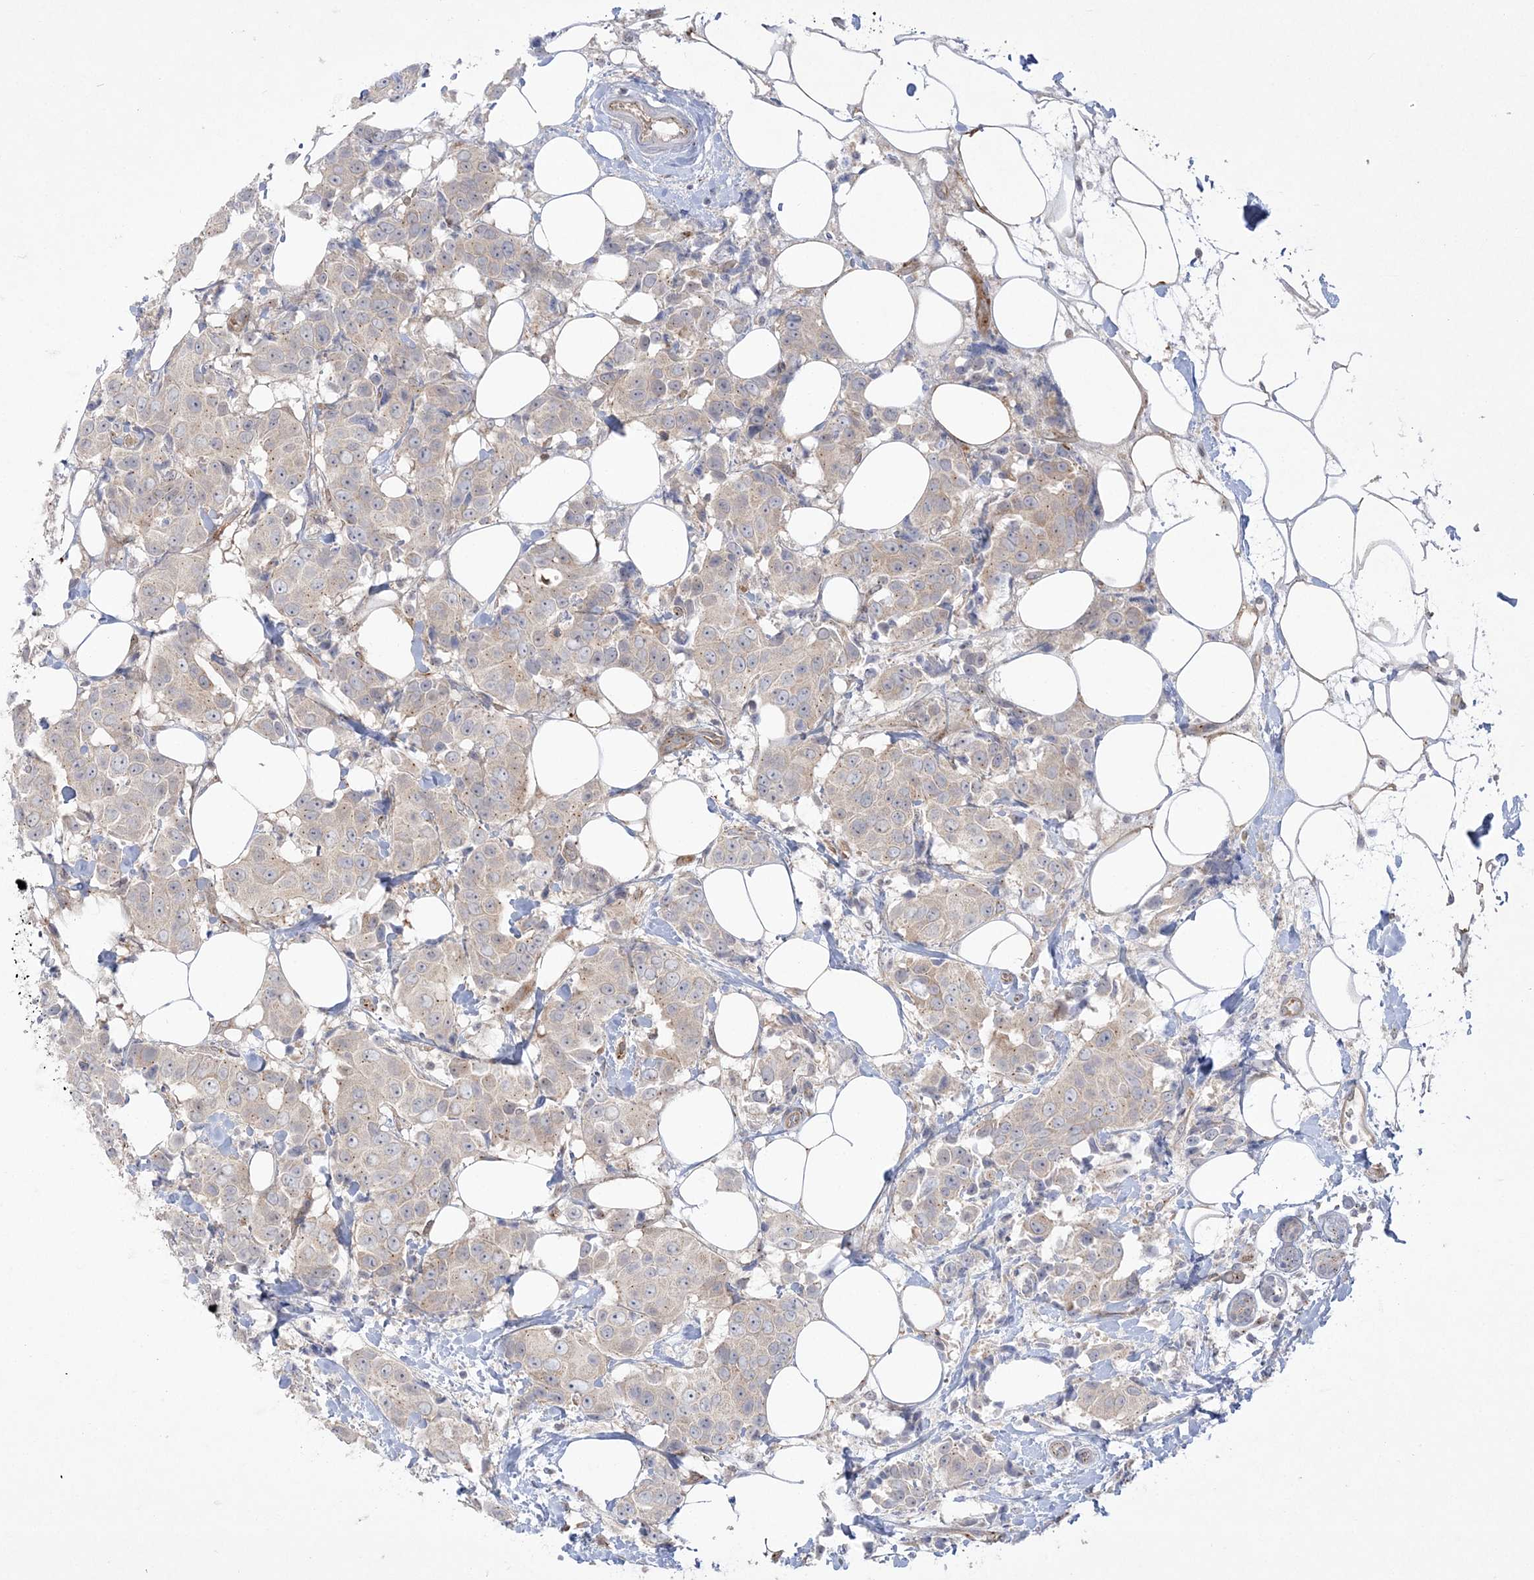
{"staining": {"intensity": "weak", "quantity": "<25%", "location": "cytoplasmic/membranous"}, "tissue": "breast cancer", "cell_type": "Tumor cells", "image_type": "cancer", "snomed": [{"axis": "morphology", "description": "Normal tissue, NOS"}, {"axis": "morphology", "description": "Duct carcinoma"}, {"axis": "topography", "description": "Breast"}], "caption": "Tumor cells are negative for protein expression in human intraductal carcinoma (breast).", "gene": "ADAMTS12", "patient": {"sex": "female", "age": 39}}